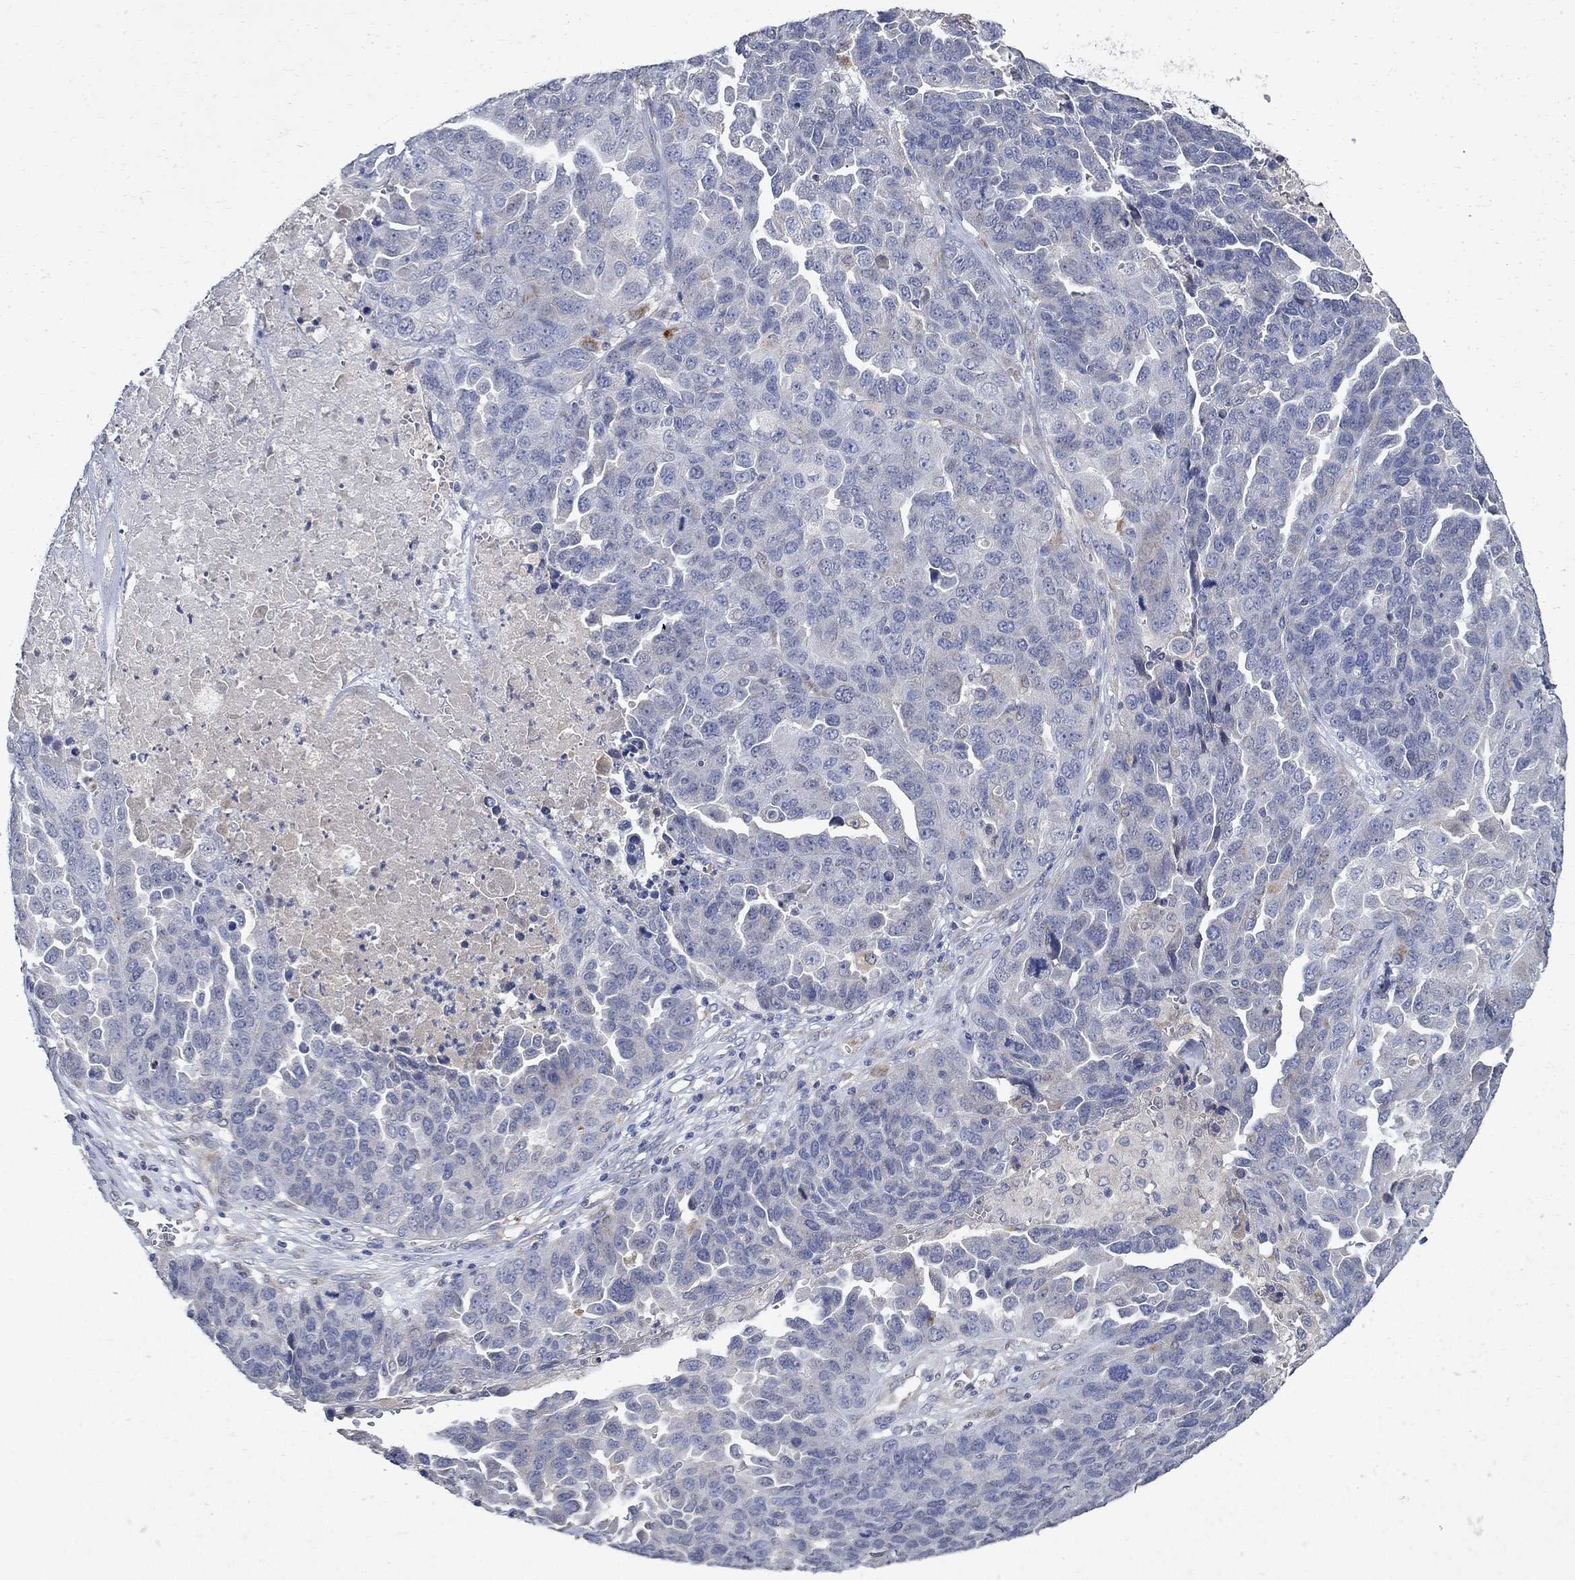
{"staining": {"intensity": "negative", "quantity": "none", "location": "none"}, "tissue": "ovarian cancer", "cell_type": "Tumor cells", "image_type": "cancer", "snomed": [{"axis": "morphology", "description": "Cystadenocarcinoma, serous, NOS"}, {"axis": "topography", "description": "Ovary"}], "caption": "Tumor cells are negative for protein expression in human ovarian cancer (serous cystadenocarcinoma). (IHC, brightfield microscopy, high magnification).", "gene": "TMEM169", "patient": {"sex": "female", "age": 87}}